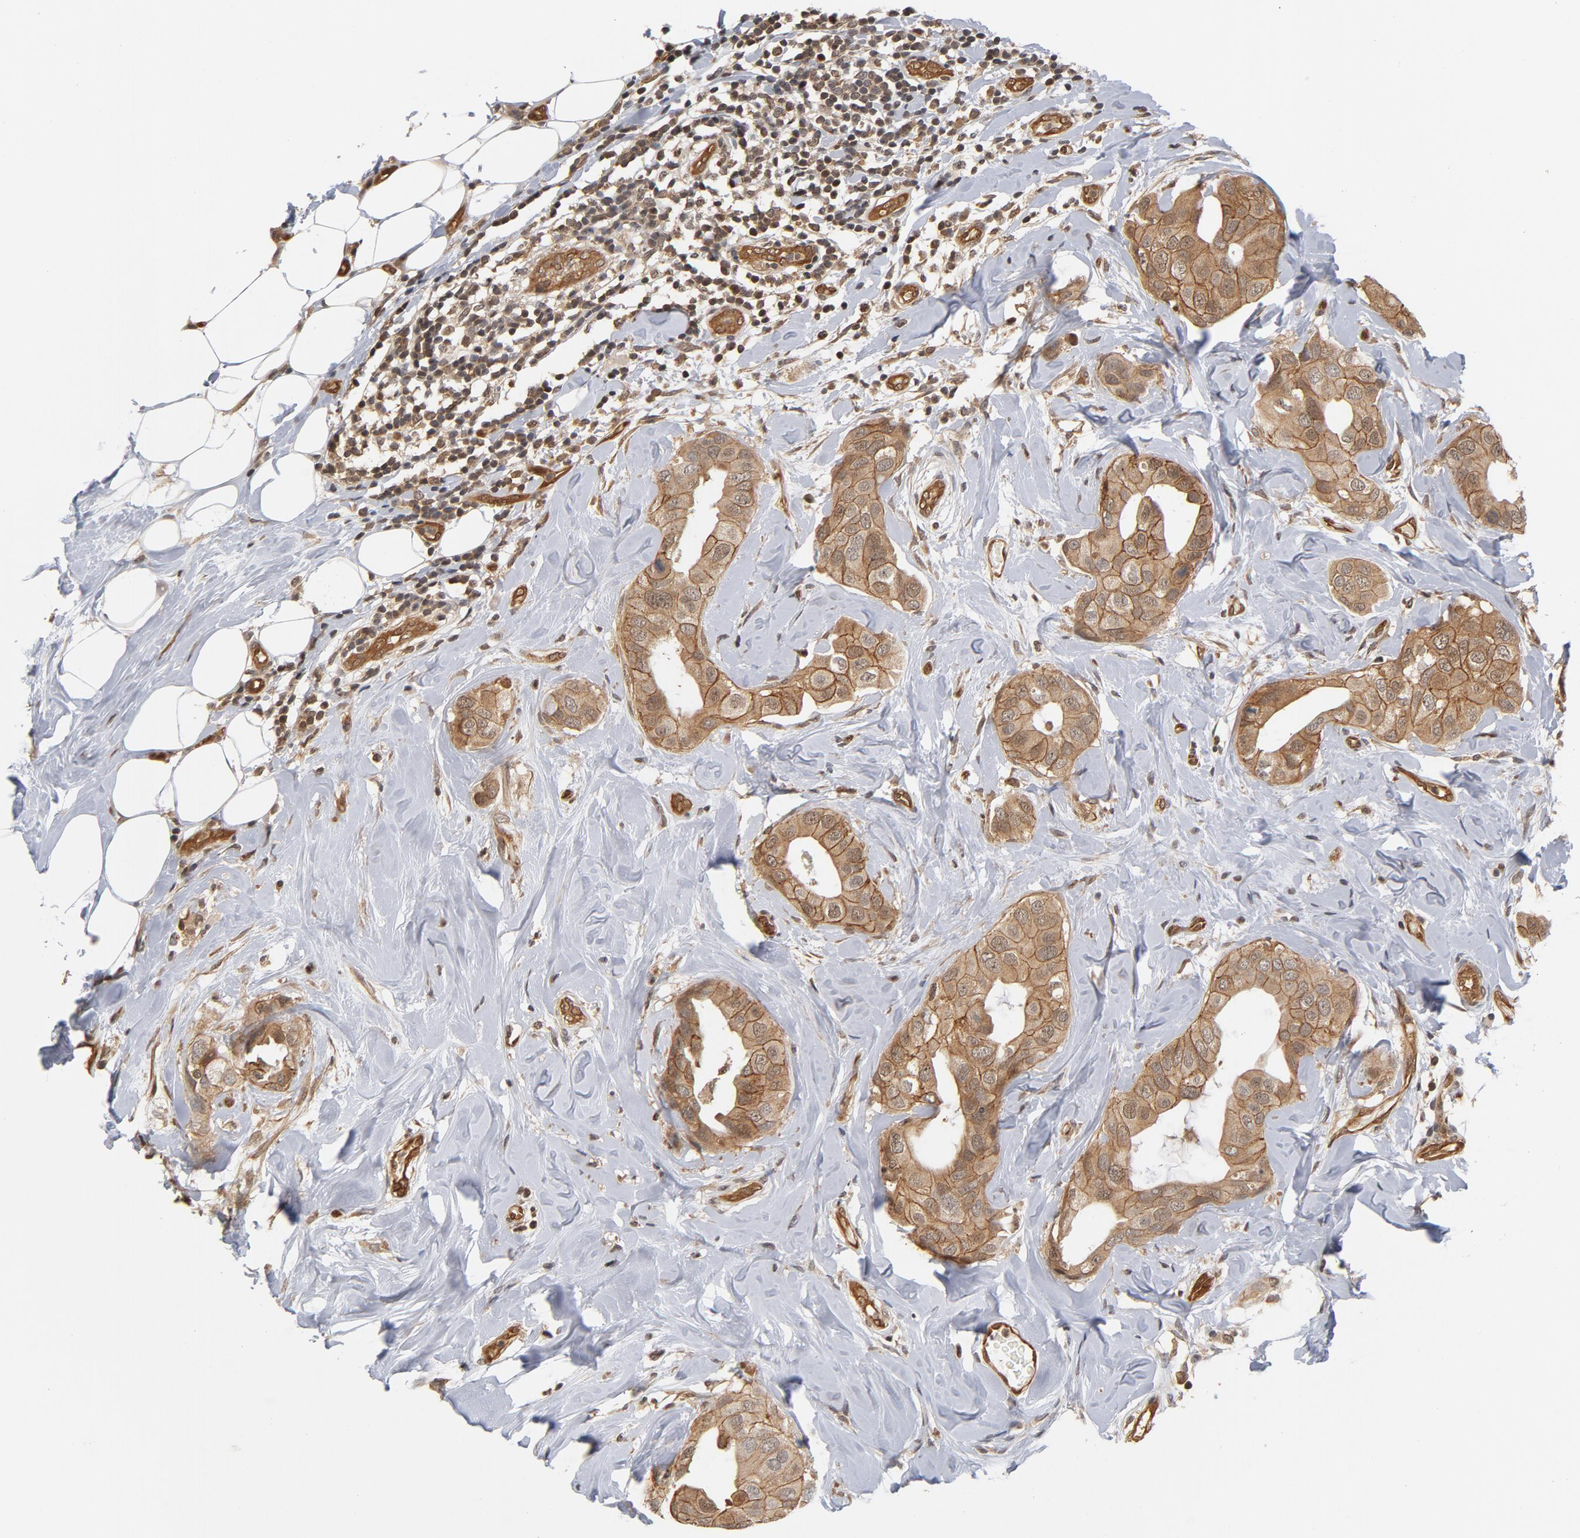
{"staining": {"intensity": "moderate", "quantity": ">75%", "location": "cytoplasmic/membranous"}, "tissue": "breast cancer", "cell_type": "Tumor cells", "image_type": "cancer", "snomed": [{"axis": "morphology", "description": "Duct carcinoma"}, {"axis": "topography", "description": "Breast"}], "caption": "Immunohistochemistry (IHC) micrograph of breast cancer stained for a protein (brown), which displays medium levels of moderate cytoplasmic/membranous positivity in about >75% of tumor cells.", "gene": "CDC37", "patient": {"sex": "female", "age": 40}}